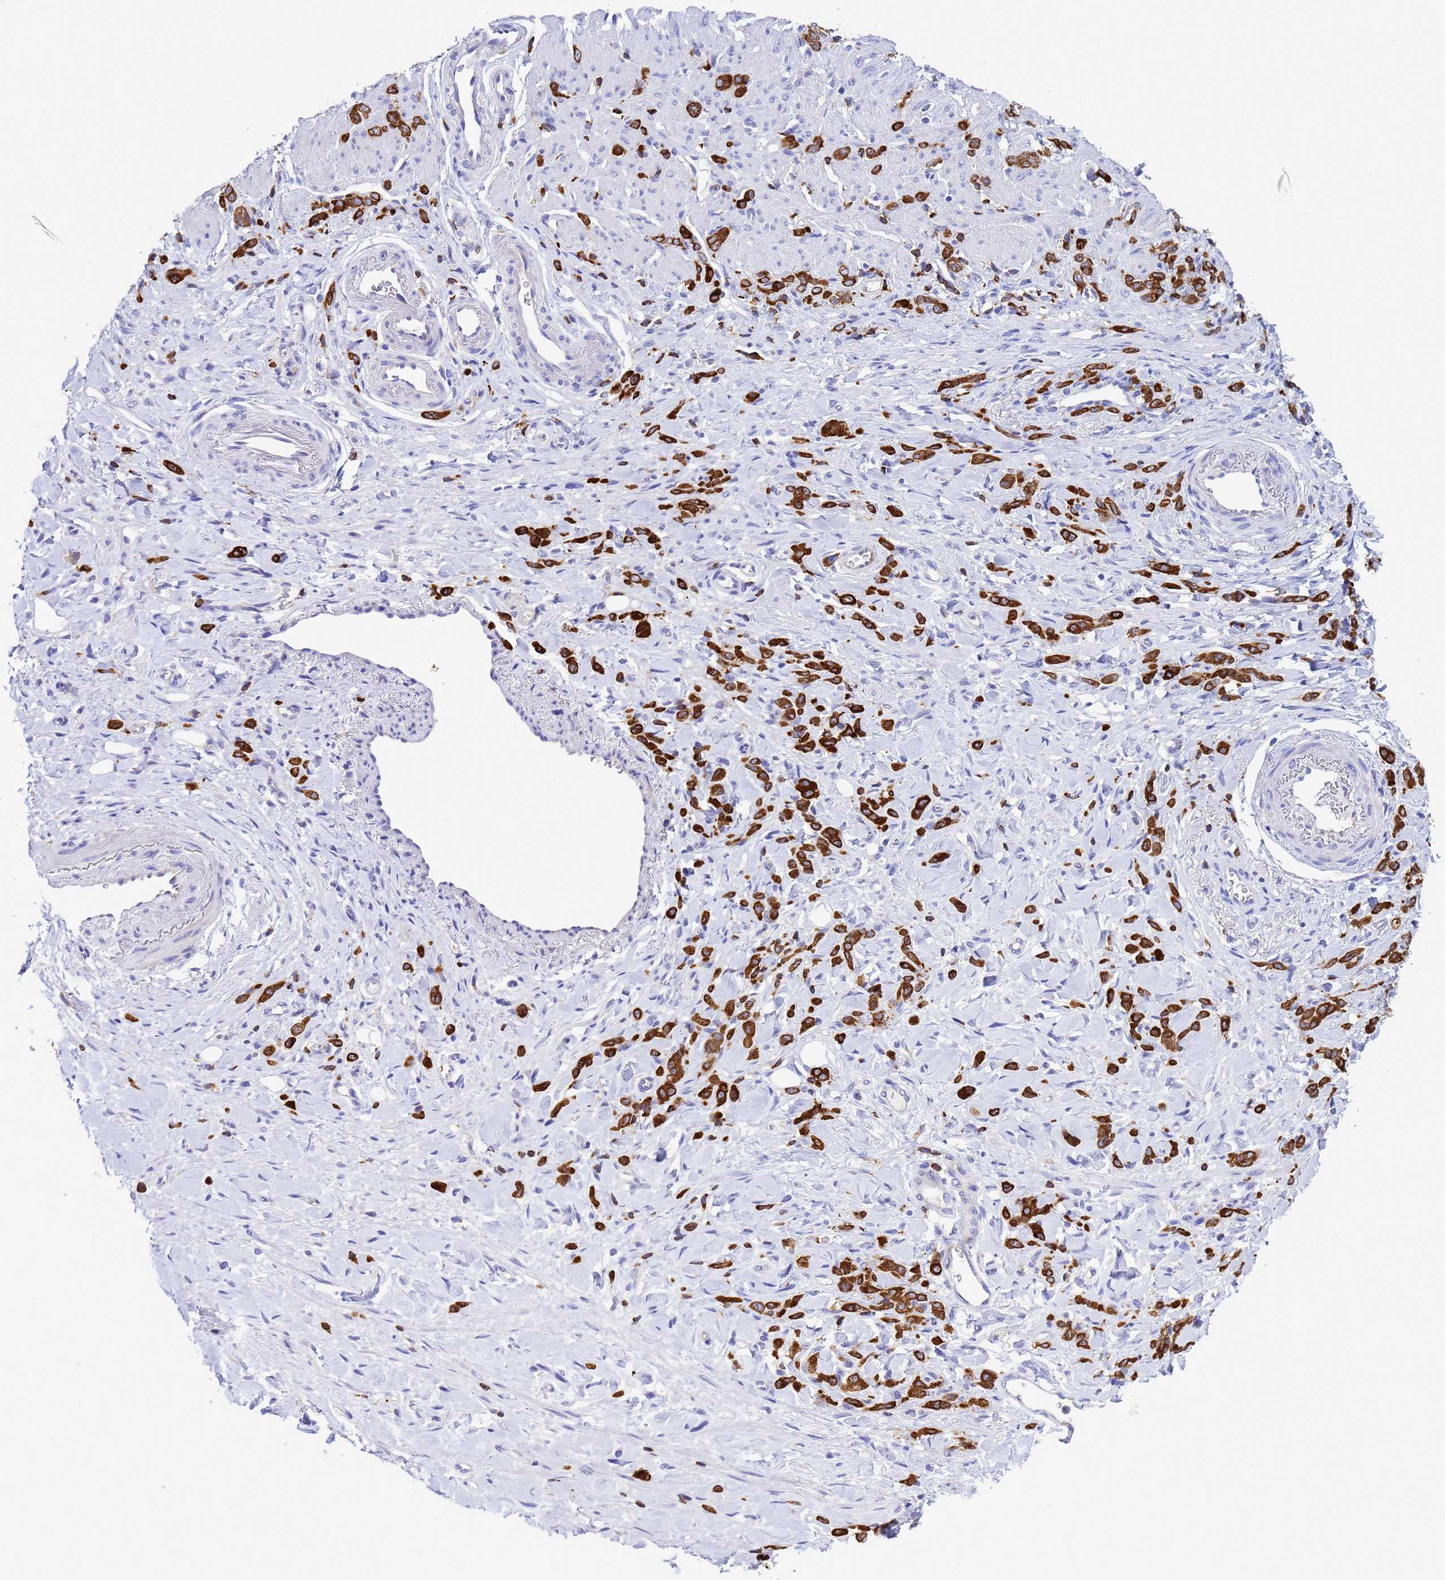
{"staining": {"intensity": "strong", "quantity": ">75%", "location": "cytoplasmic/membranous"}, "tissue": "stomach cancer", "cell_type": "Tumor cells", "image_type": "cancer", "snomed": [{"axis": "morphology", "description": "Normal tissue, NOS"}, {"axis": "morphology", "description": "Adenocarcinoma, NOS"}, {"axis": "topography", "description": "Stomach"}], "caption": "Strong cytoplasmic/membranous staining for a protein is identified in approximately >75% of tumor cells of stomach cancer (adenocarcinoma) using immunohistochemistry.", "gene": "EZR", "patient": {"sex": "male", "age": 82}}